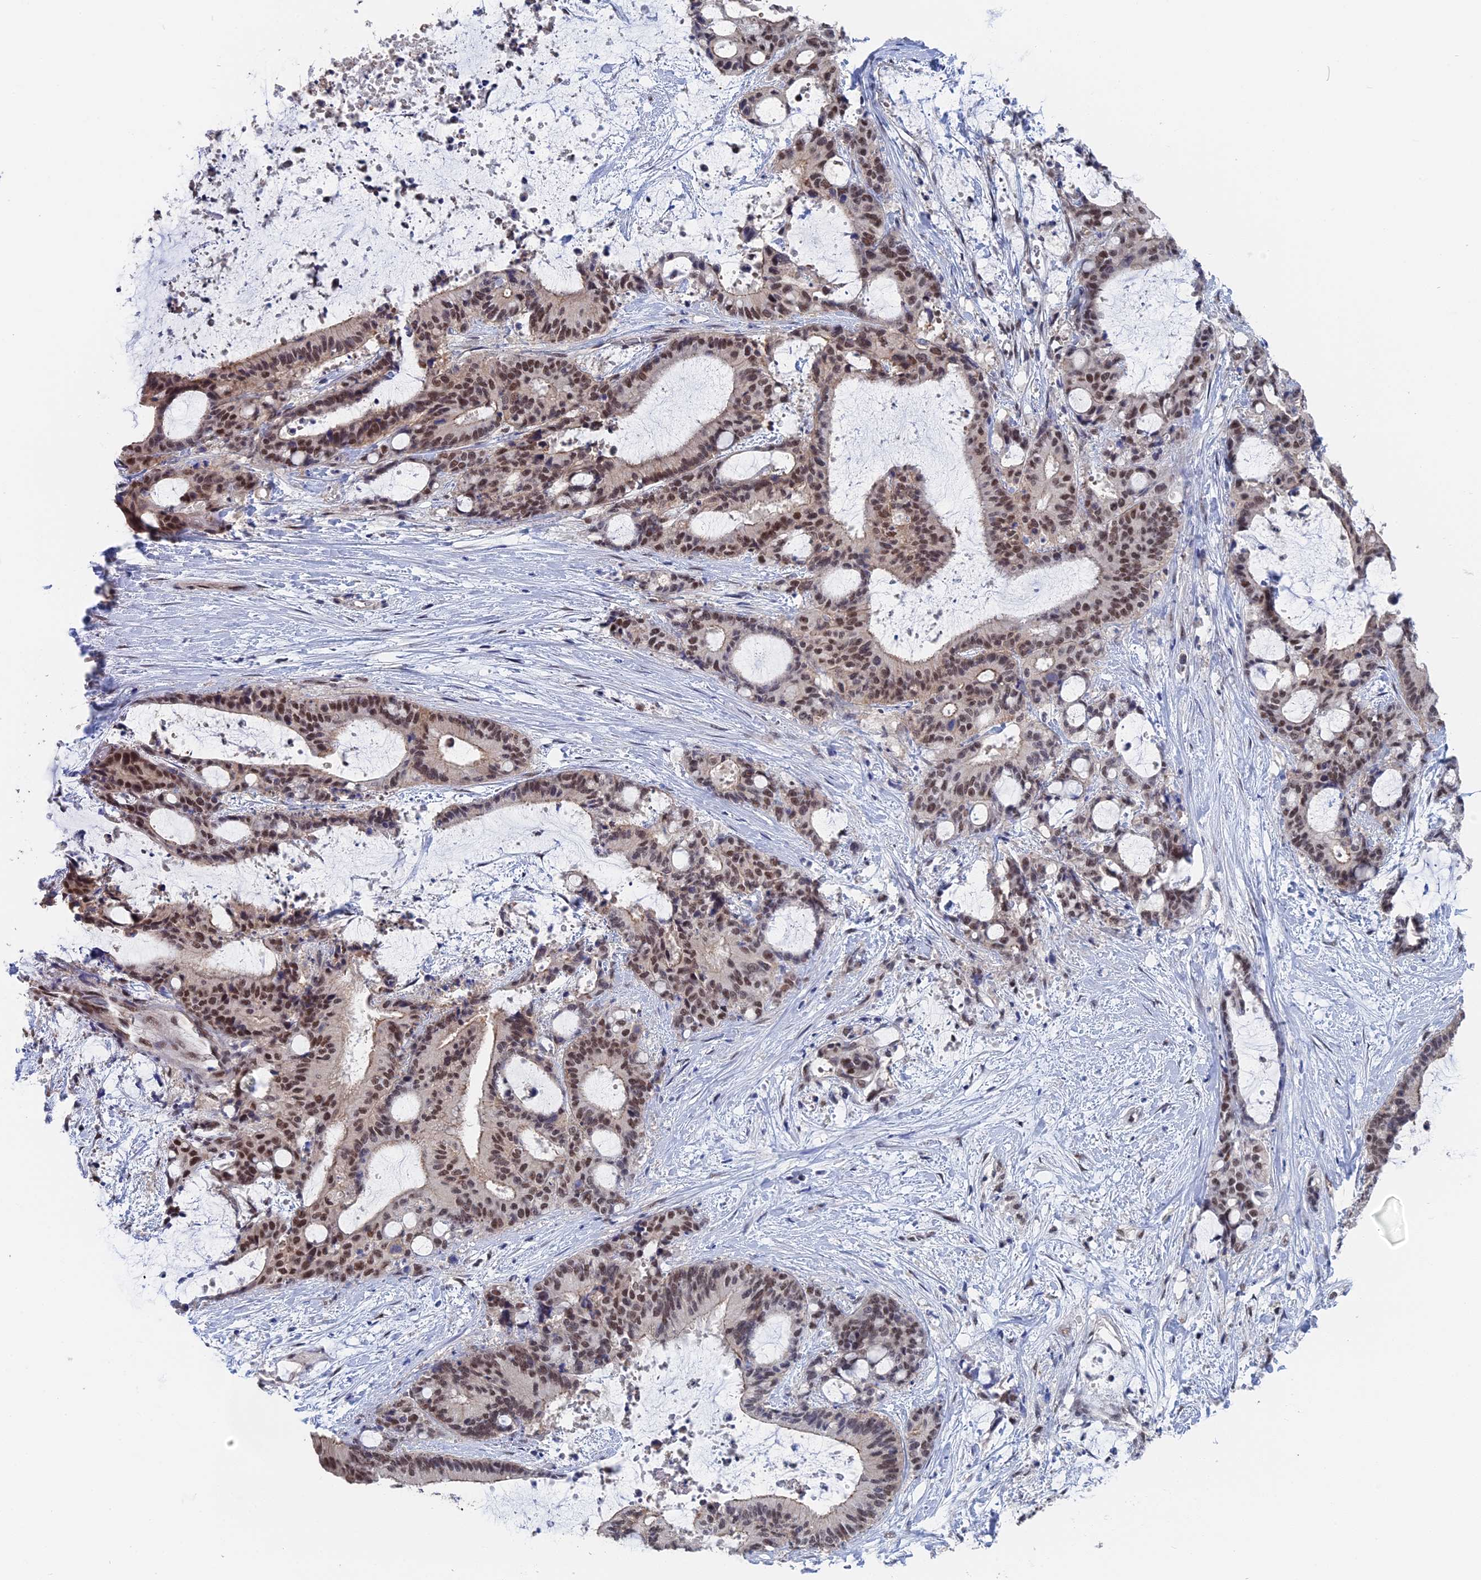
{"staining": {"intensity": "moderate", "quantity": ">75%", "location": "nuclear"}, "tissue": "liver cancer", "cell_type": "Tumor cells", "image_type": "cancer", "snomed": [{"axis": "morphology", "description": "Normal tissue, NOS"}, {"axis": "morphology", "description": "Cholangiocarcinoma"}, {"axis": "topography", "description": "Liver"}, {"axis": "topography", "description": "Peripheral nerve tissue"}], "caption": "Liver cancer stained with a brown dye demonstrates moderate nuclear positive positivity in about >75% of tumor cells.", "gene": "TSSC4", "patient": {"sex": "female", "age": 73}}